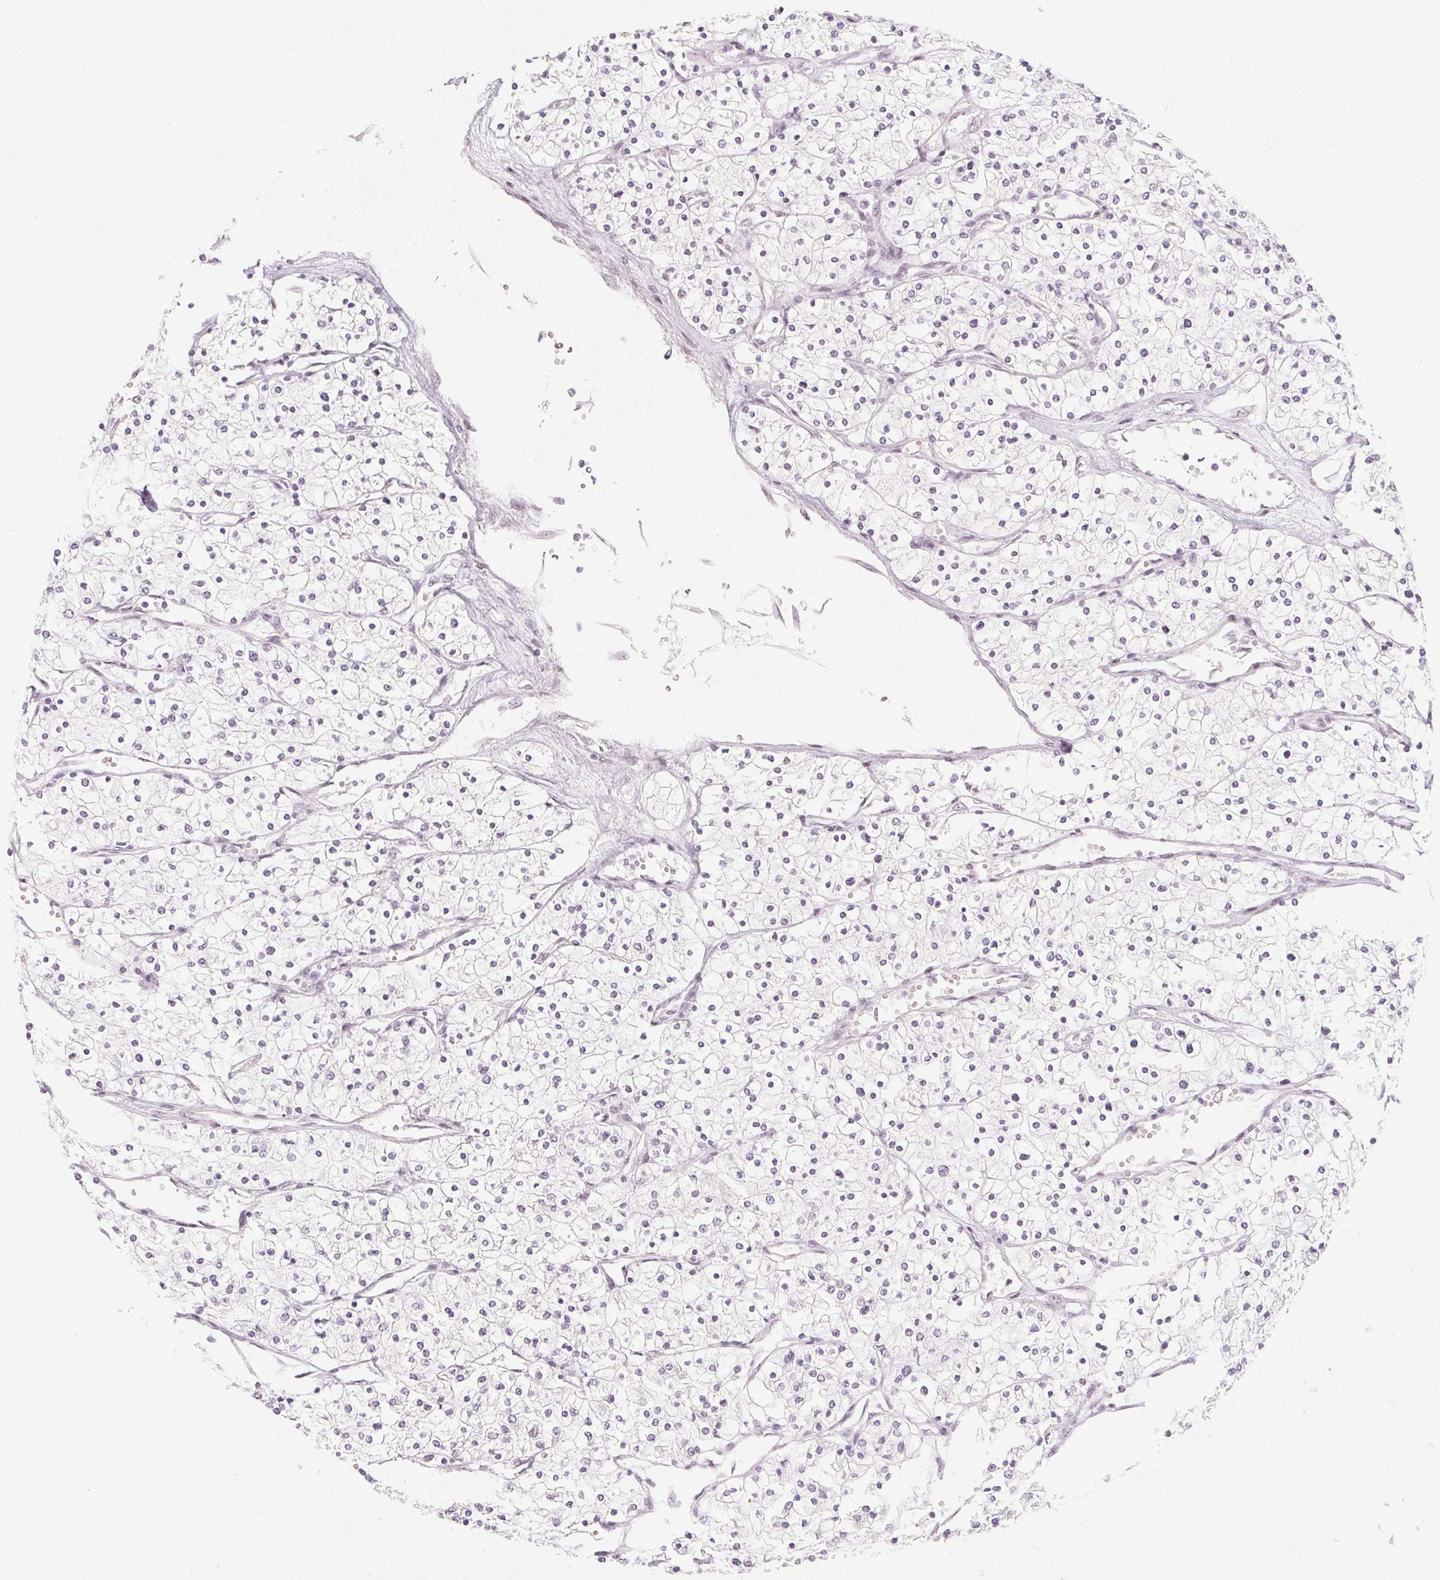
{"staining": {"intensity": "negative", "quantity": "none", "location": "none"}, "tissue": "renal cancer", "cell_type": "Tumor cells", "image_type": "cancer", "snomed": [{"axis": "morphology", "description": "Adenocarcinoma, NOS"}, {"axis": "topography", "description": "Kidney"}], "caption": "Immunohistochemistry histopathology image of neoplastic tissue: human renal adenocarcinoma stained with DAB (3,3'-diaminobenzidine) shows no significant protein positivity in tumor cells.", "gene": "KCNQ2", "patient": {"sex": "male", "age": 80}}